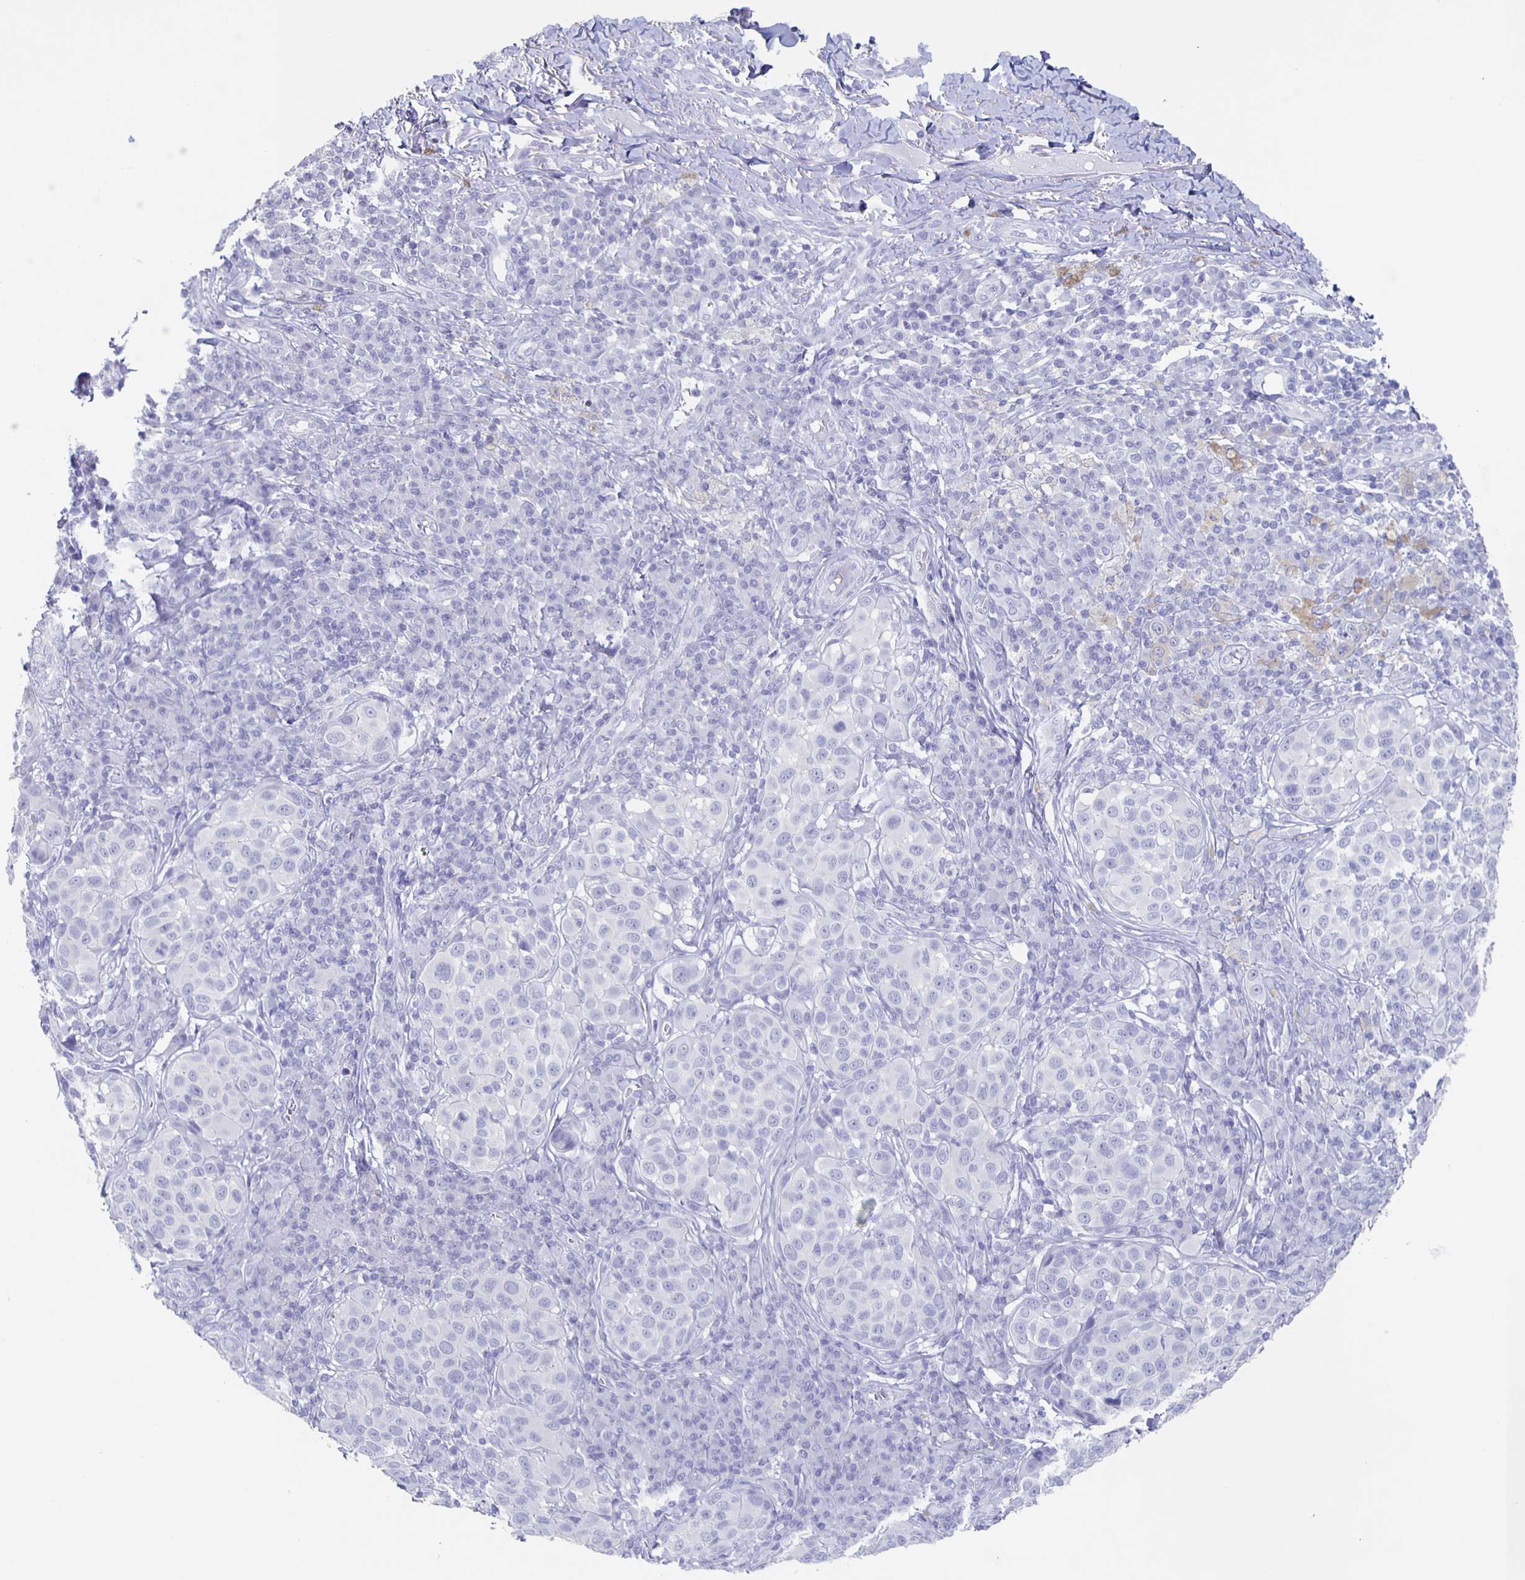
{"staining": {"intensity": "negative", "quantity": "none", "location": "none"}, "tissue": "melanoma", "cell_type": "Tumor cells", "image_type": "cancer", "snomed": [{"axis": "morphology", "description": "Malignant melanoma, NOS"}, {"axis": "topography", "description": "Skin"}], "caption": "Micrograph shows no protein staining in tumor cells of melanoma tissue.", "gene": "SLC34A2", "patient": {"sex": "male", "age": 38}}